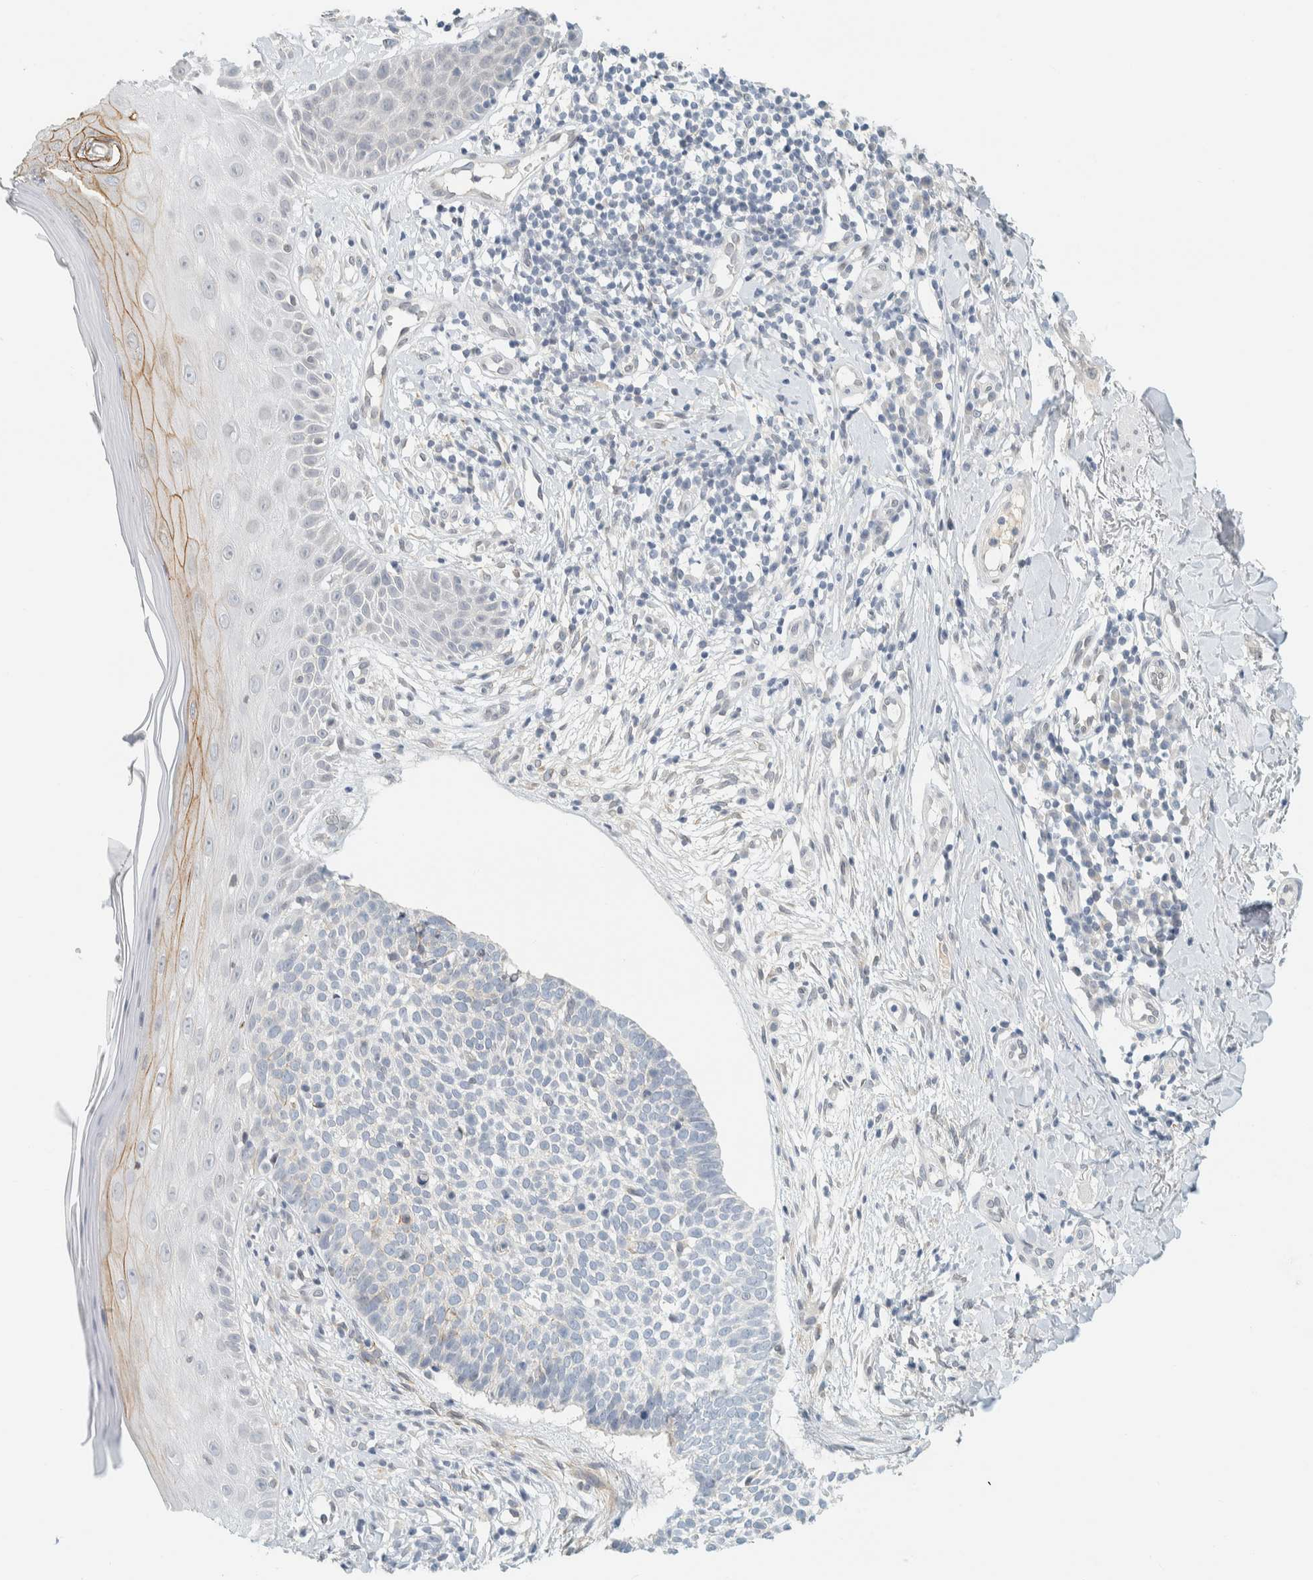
{"staining": {"intensity": "negative", "quantity": "none", "location": "none"}, "tissue": "skin cancer", "cell_type": "Tumor cells", "image_type": "cancer", "snomed": [{"axis": "morphology", "description": "Normal tissue, NOS"}, {"axis": "morphology", "description": "Basal cell carcinoma"}, {"axis": "topography", "description": "Skin"}], "caption": "This photomicrograph is of skin basal cell carcinoma stained with immunohistochemistry to label a protein in brown with the nuclei are counter-stained blue. There is no staining in tumor cells.", "gene": "C1QTNF12", "patient": {"sex": "male", "age": 67}}